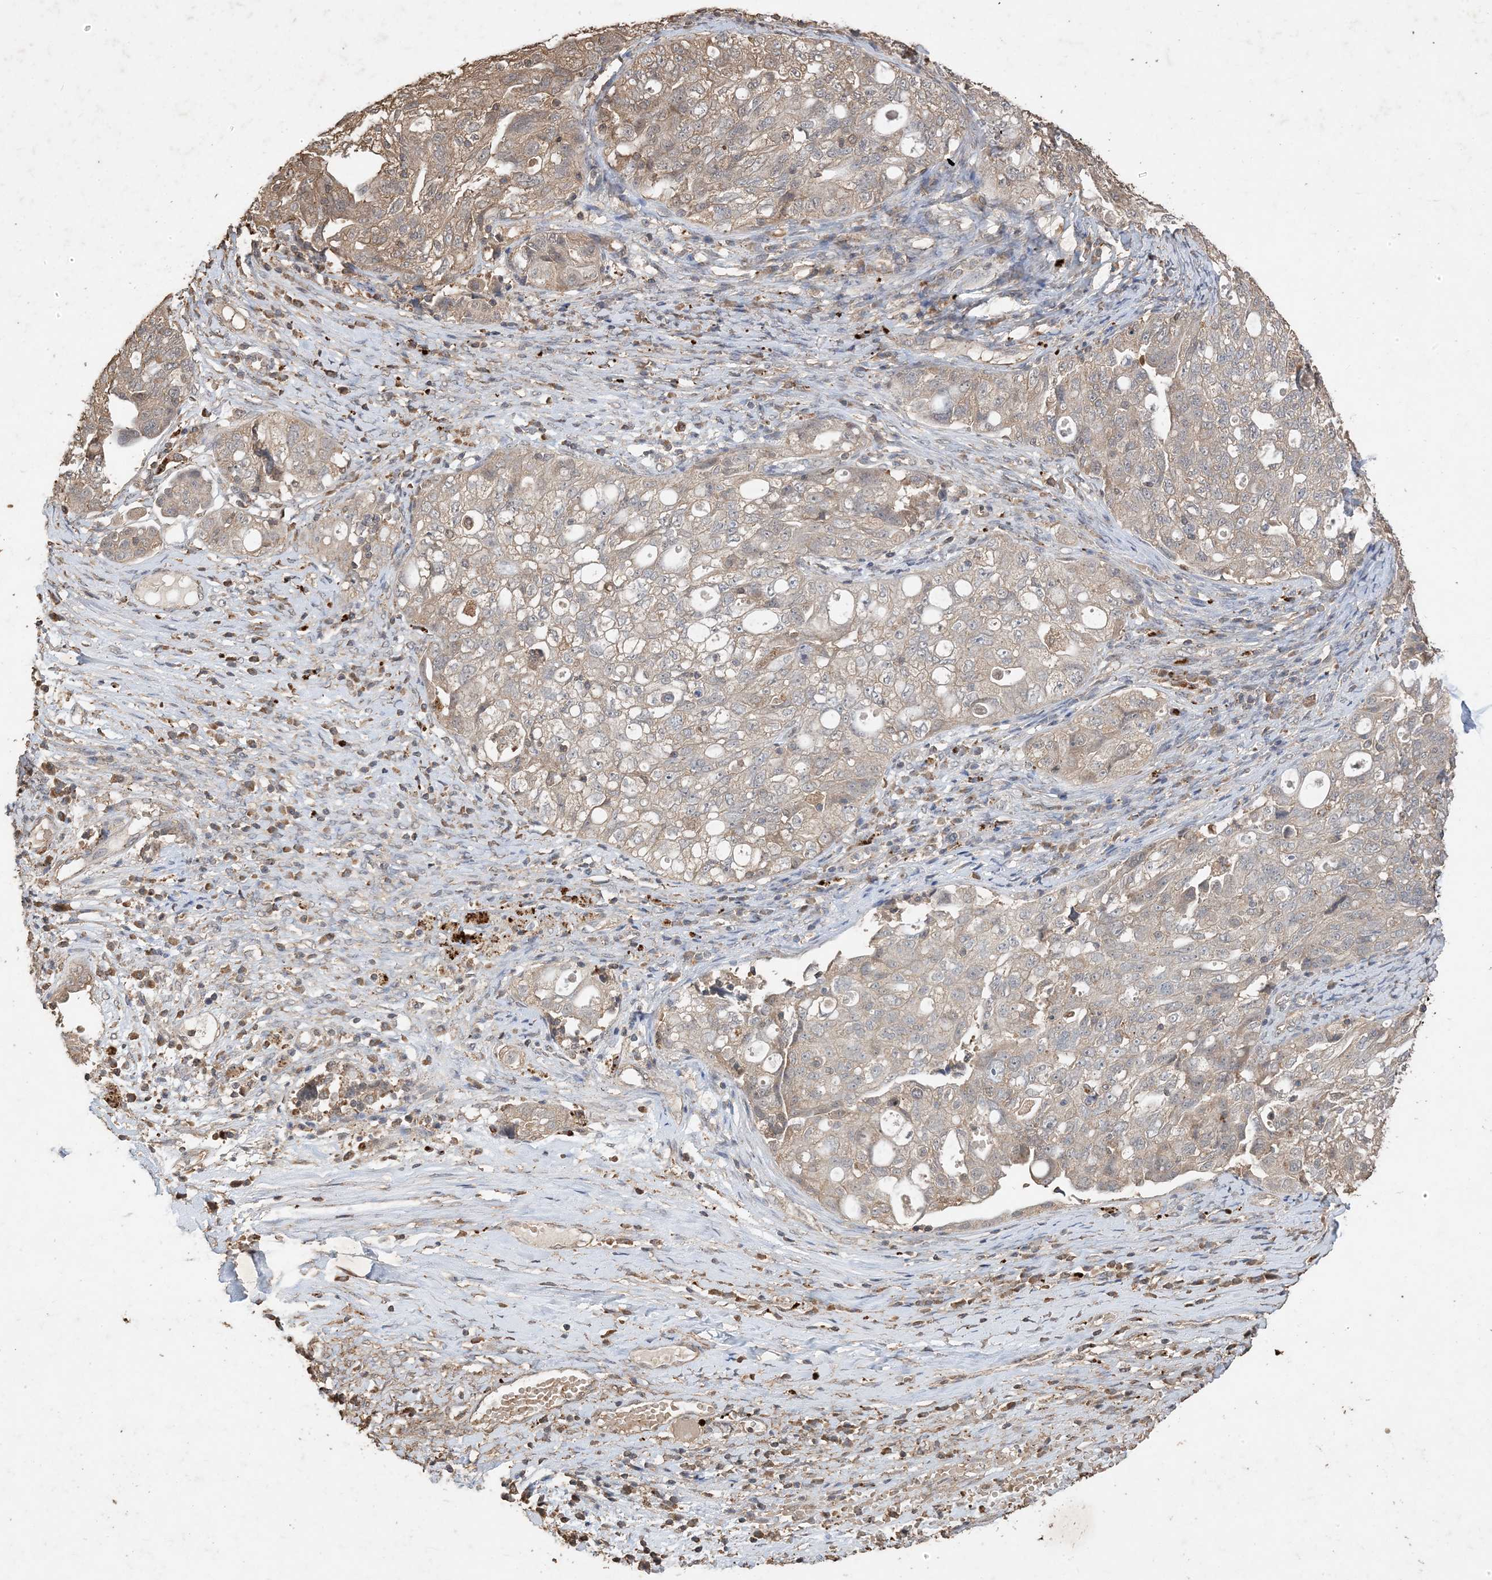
{"staining": {"intensity": "weak", "quantity": "25%-75%", "location": "cytoplasmic/membranous"}, "tissue": "ovarian cancer", "cell_type": "Tumor cells", "image_type": "cancer", "snomed": [{"axis": "morphology", "description": "Carcinoma, NOS"}, {"axis": "morphology", "description": "Cystadenocarcinoma, serous, NOS"}, {"axis": "topography", "description": "Ovary"}], "caption": "Immunohistochemistry photomicrograph of ovarian carcinoma stained for a protein (brown), which shows low levels of weak cytoplasmic/membranous staining in approximately 25%-75% of tumor cells.", "gene": "HPS4", "patient": {"sex": "female", "age": 69}}